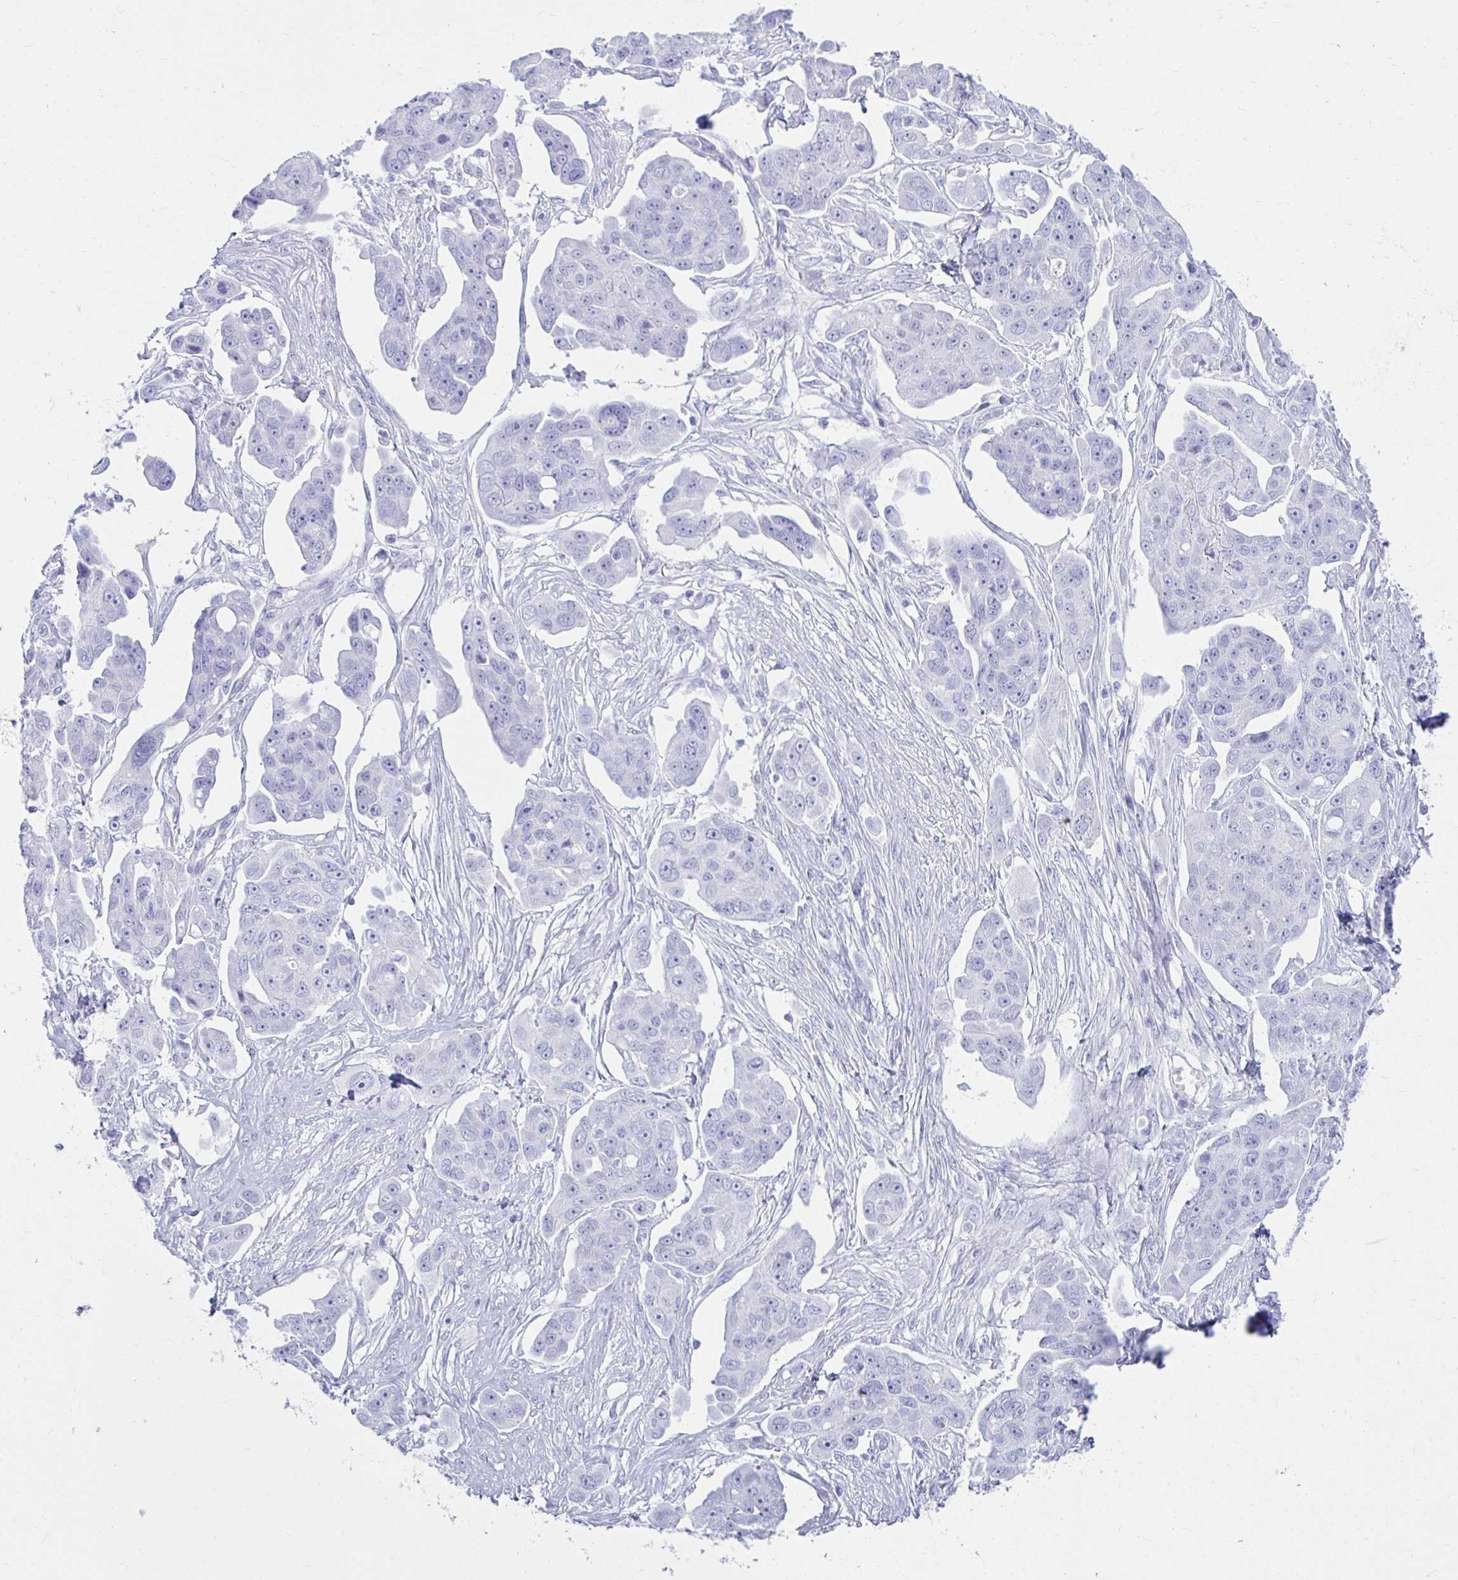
{"staining": {"intensity": "negative", "quantity": "none", "location": "none"}, "tissue": "ovarian cancer", "cell_type": "Tumor cells", "image_type": "cancer", "snomed": [{"axis": "morphology", "description": "Carcinoma, endometroid"}, {"axis": "topography", "description": "Ovary"}], "caption": "The photomicrograph exhibits no significant expression in tumor cells of ovarian cancer (endometroid carcinoma). Brightfield microscopy of IHC stained with DAB (3,3'-diaminobenzidine) (brown) and hematoxylin (blue), captured at high magnification.", "gene": "ATP4B", "patient": {"sex": "female", "age": 70}}